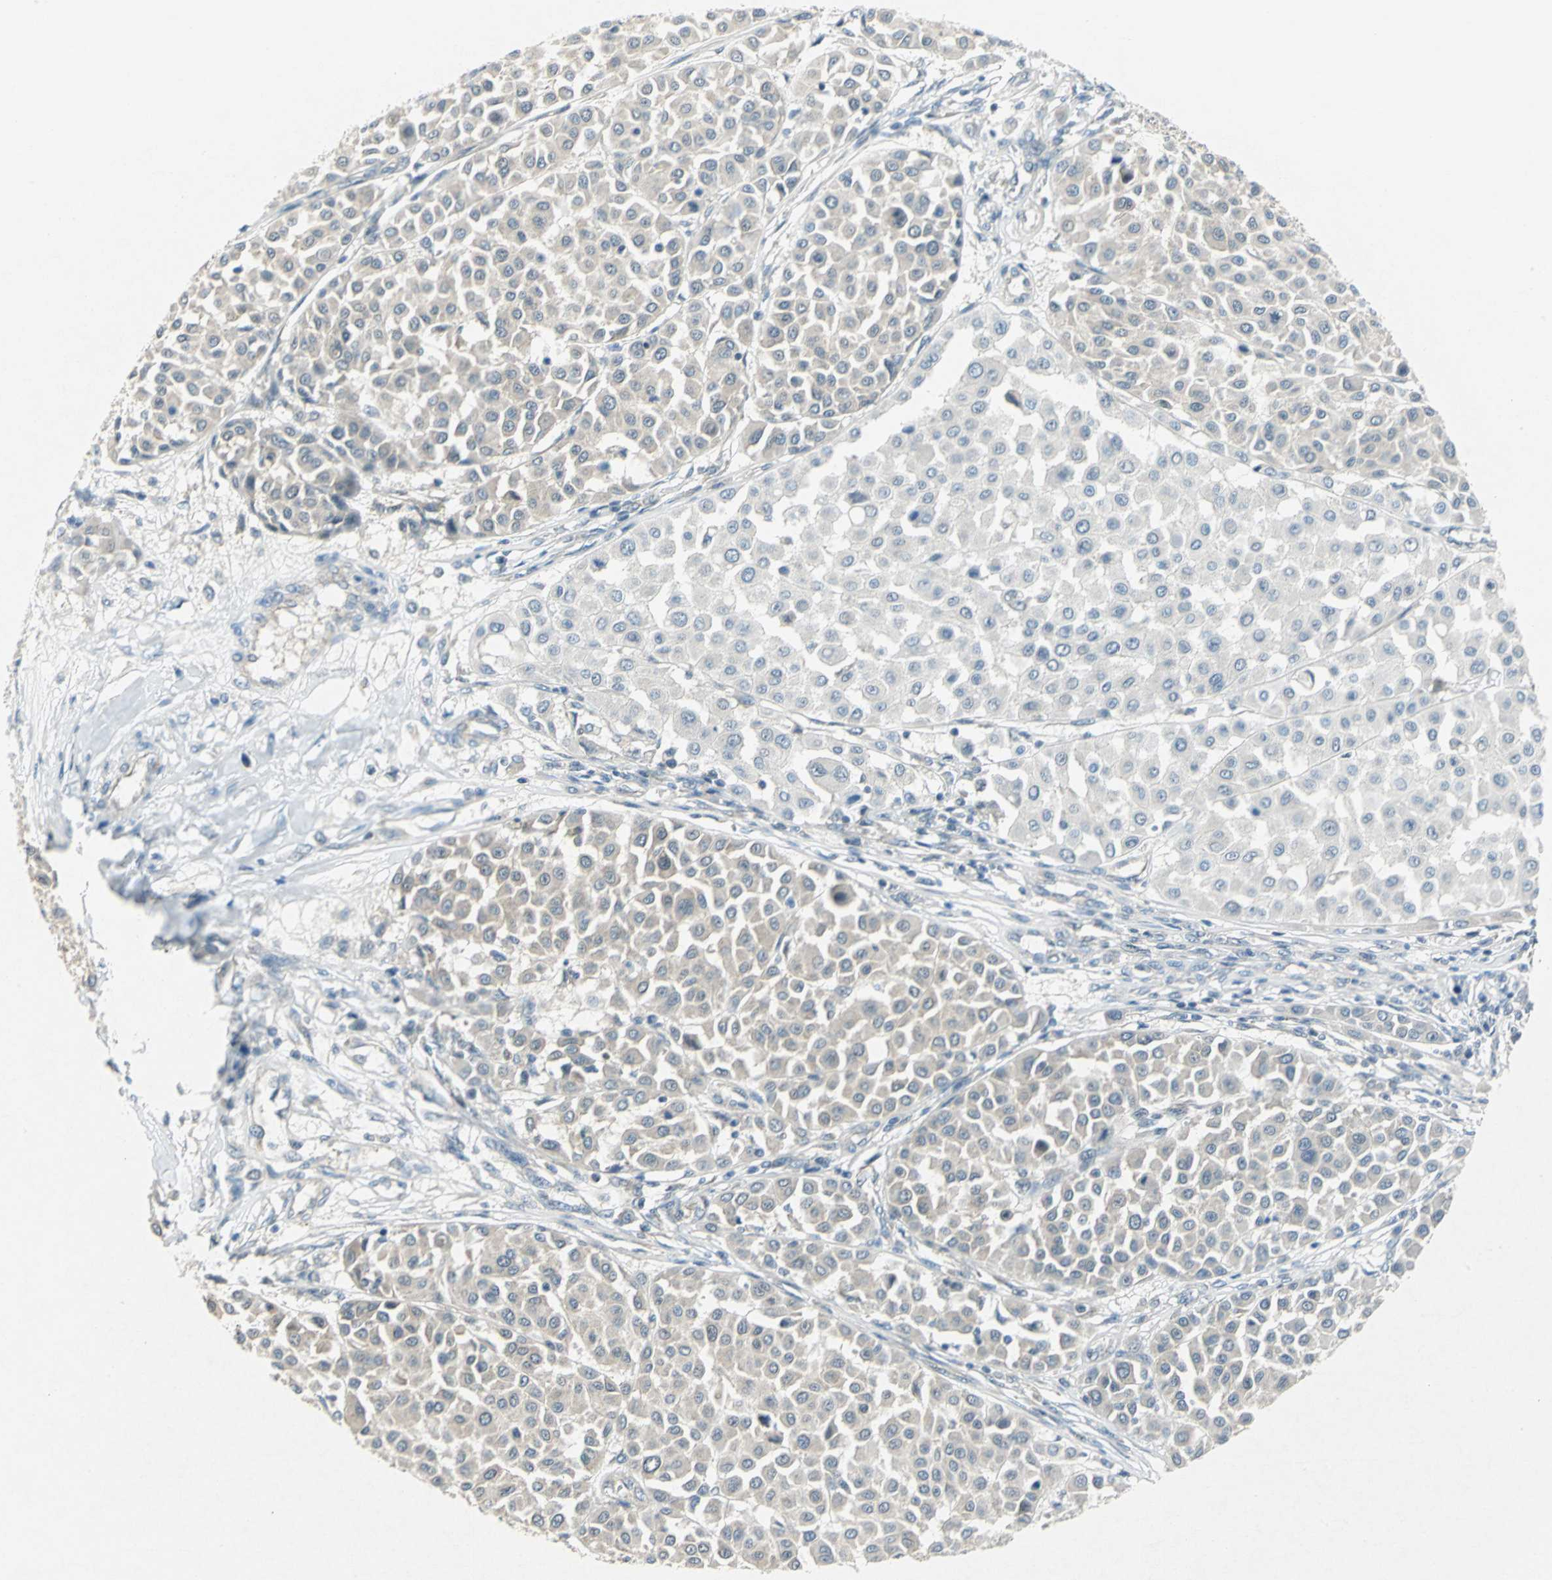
{"staining": {"intensity": "weak", "quantity": ">75%", "location": "cytoplasmic/membranous"}, "tissue": "melanoma", "cell_type": "Tumor cells", "image_type": "cancer", "snomed": [{"axis": "morphology", "description": "Malignant melanoma, Metastatic site"}, {"axis": "topography", "description": "Soft tissue"}], "caption": "Immunohistochemical staining of human melanoma displays low levels of weak cytoplasmic/membranous positivity in about >75% of tumor cells.", "gene": "PIN1", "patient": {"sex": "male", "age": 41}}